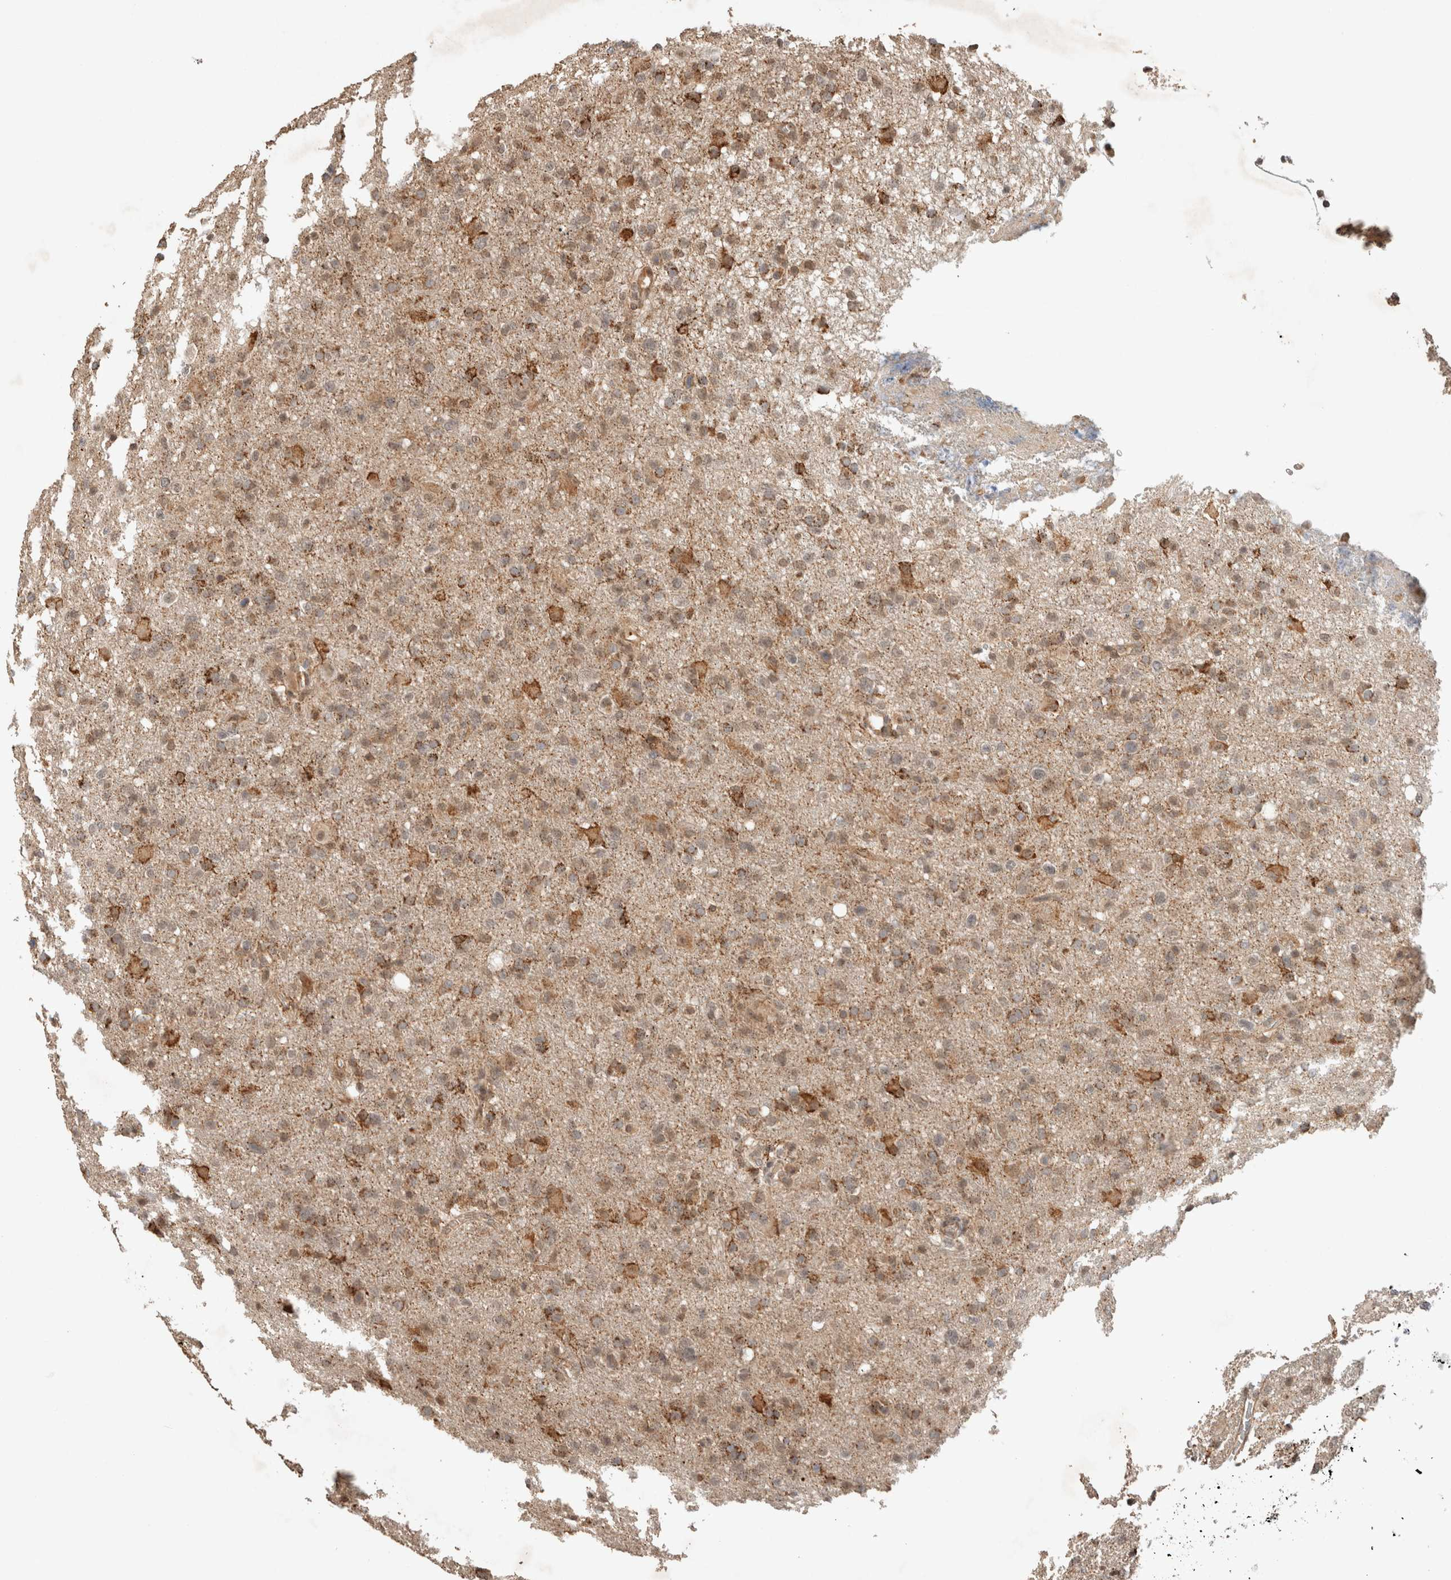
{"staining": {"intensity": "weak", "quantity": ">75%", "location": "cytoplasmic/membranous"}, "tissue": "glioma", "cell_type": "Tumor cells", "image_type": "cancer", "snomed": [{"axis": "morphology", "description": "Glioma, malignant, High grade"}, {"axis": "topography", "description": "Brain"}], "caption": "Protein expression analysis of malignant glioma (high-grade) reveals weak cytoplasmic/membranous positivity in approximately >75% of tumor cells.", "gene": "CAAP1", "patient": {"sex": "female", "age": 57}}